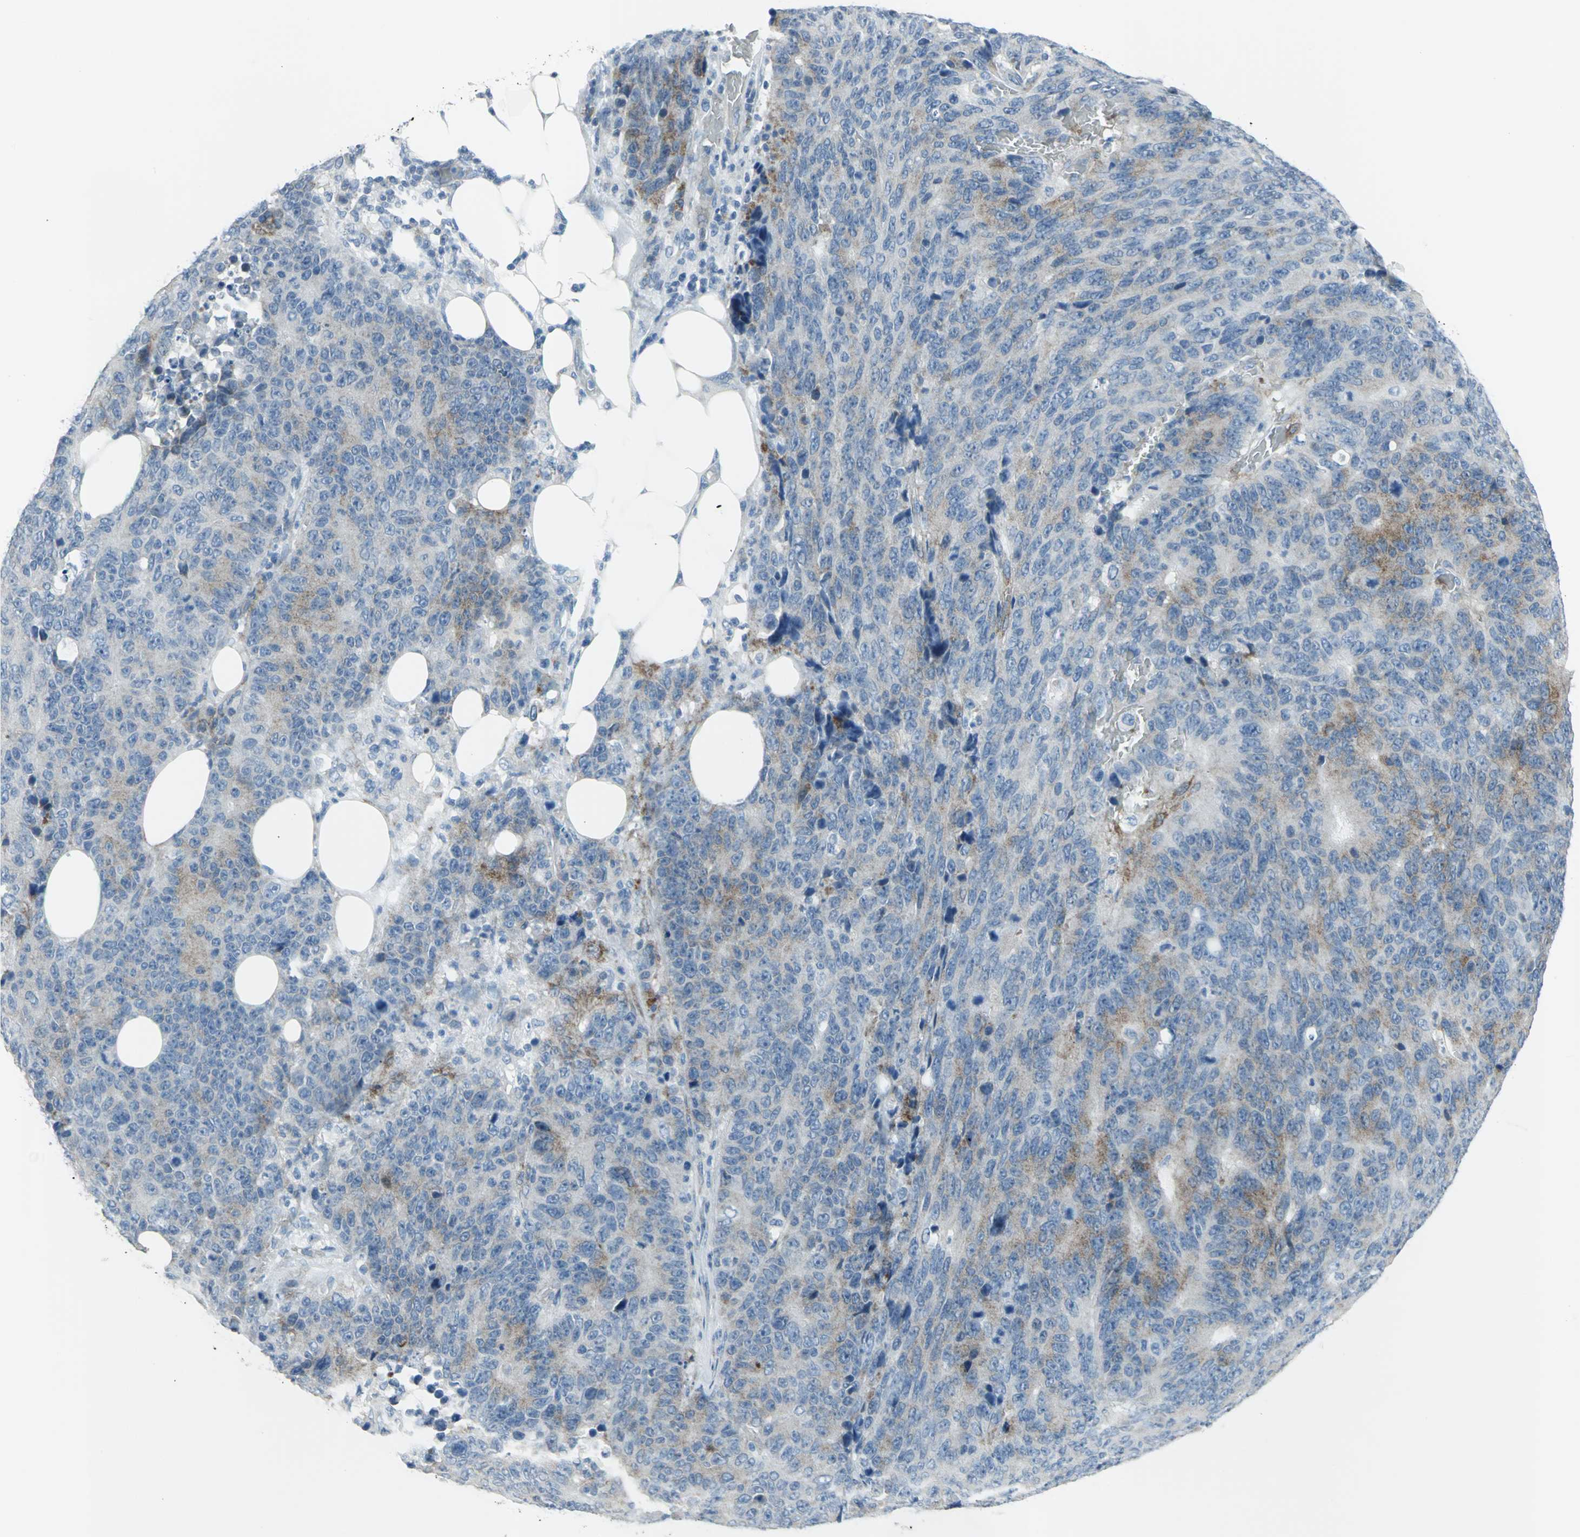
{"staining": {"intensity": "moderate", "quantity": "<25%", "location": "cytoplasmic/membranous"}, "tissue": "colorectal cancer", "cell_type": "Tumor cells", "image_type": "cancer", "snomed": [{"axis": "morphology", "description": "Adenocarcinoma, NOS"}, {"axis": "topography", "description": "Colon"}], "caption": "Colorectal adenocarcinoma was stained to show a protein in brown. There is low levels of moderate cytoplasmic/membranous positivity in approximately <25% of tumor cells. The staining is performed using DAB (3,3'-diaminobenzidine) brown chromogen to label protein expression. The nuclei are counter-stained blue using hematoxylin.", "gene": "DNAI2", "patient": {"sex": "female", "age": 86}}